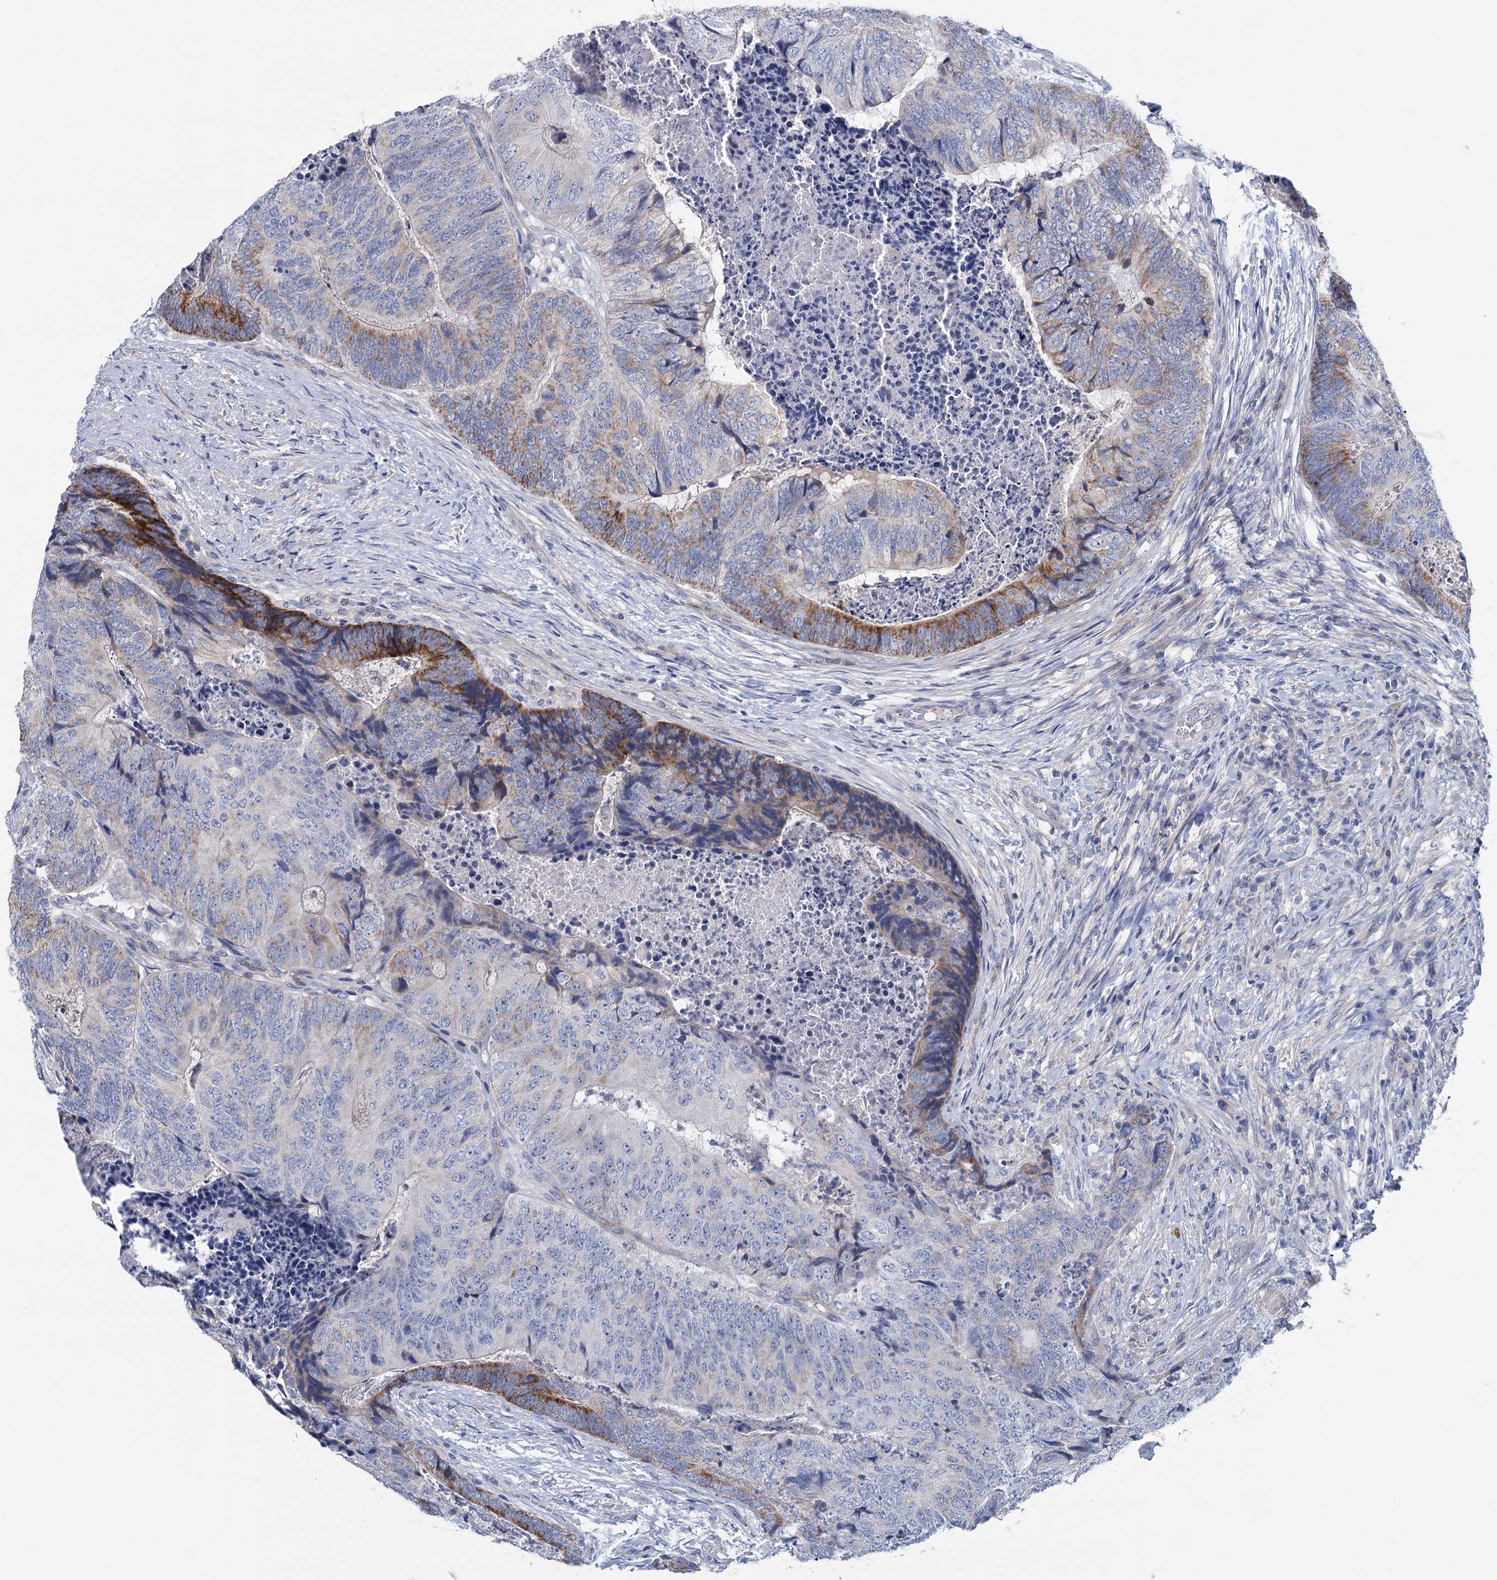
{"staining": {"intensity": "strong", "quantity": "<25%", "location": "cytoplasmic/membranous"}, "tissue": "colorectal cancer", "cell_type": "Tumor cells", "image_type": "cancer", "snomed": [{"axis": "morphology", "description": "Adenocarcinoma, NOS"}, {"axis": "topography", "description": "Colon"}], "caption": "Immunohistochemical staining of human adenocarcinoma (colorectal) demonstrates medium levels of strong cytoplasmic/membranous staining in approximately <25% of tumor cells. (IHC, brightfield microscopy, high magnification).", "gene": "CHDH", "patient": {"sex": "female", "age": 67}}